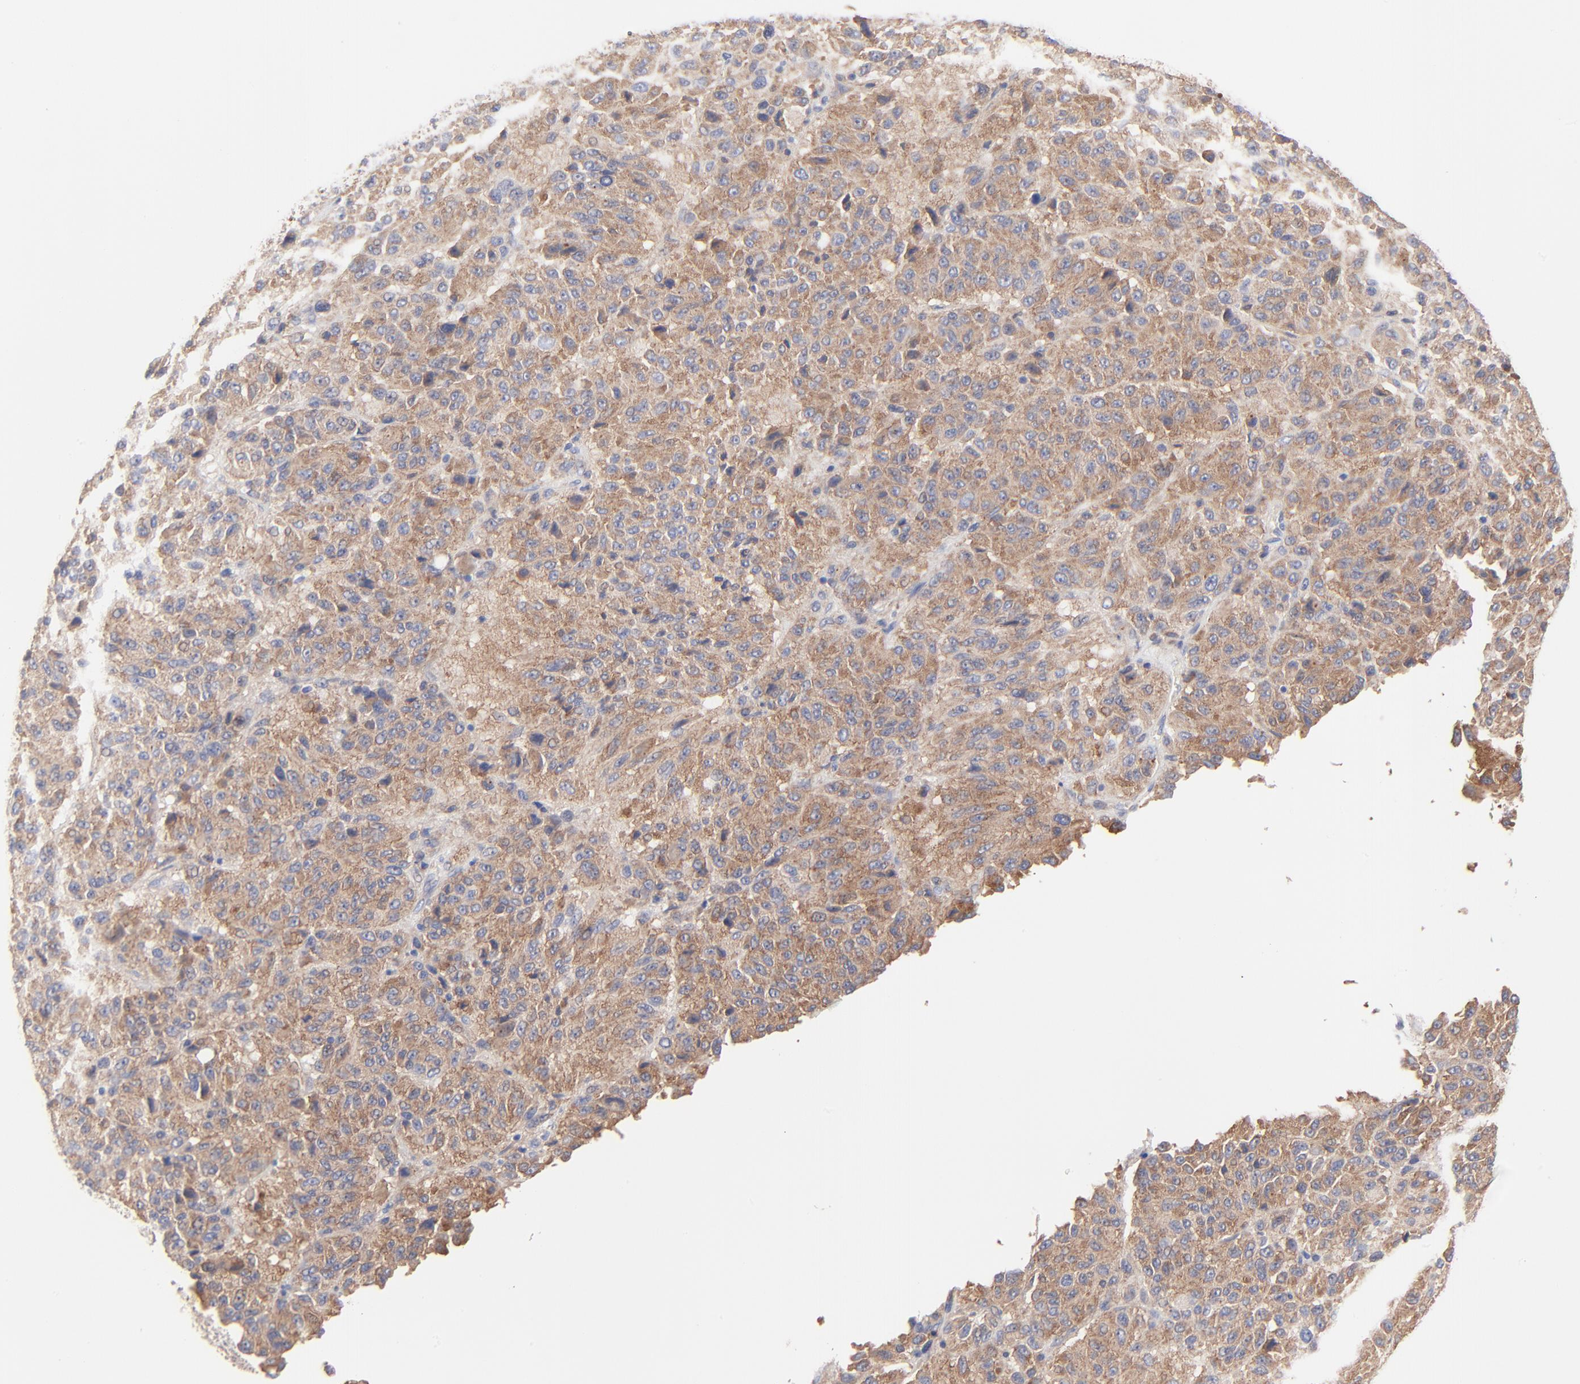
{"staining": {"intensity": "moderate", "quantity": ">75%", "location": "cytoplasmic/membranous"}, "tissue": "melanoma", "cell_type": "Tumor cells", "image_type": "cancer", "snomed": [{"axis": "morphology", "description": "Malignant melanoma, Metastatic site"}, {"axis": "topography", "description": "Lung"}], "caption": "This photomicrograph reveals malignant melanoma (metastatic site) stained with immunohistochemistry to label a protein in brown. The cytoplasmic/membranous of tumor cells show moderate positivity for the protein. Nuclei are counter-stained blue.", "gene": "PPFIBP2", "patient": {"sex": "male", "age": 64}}